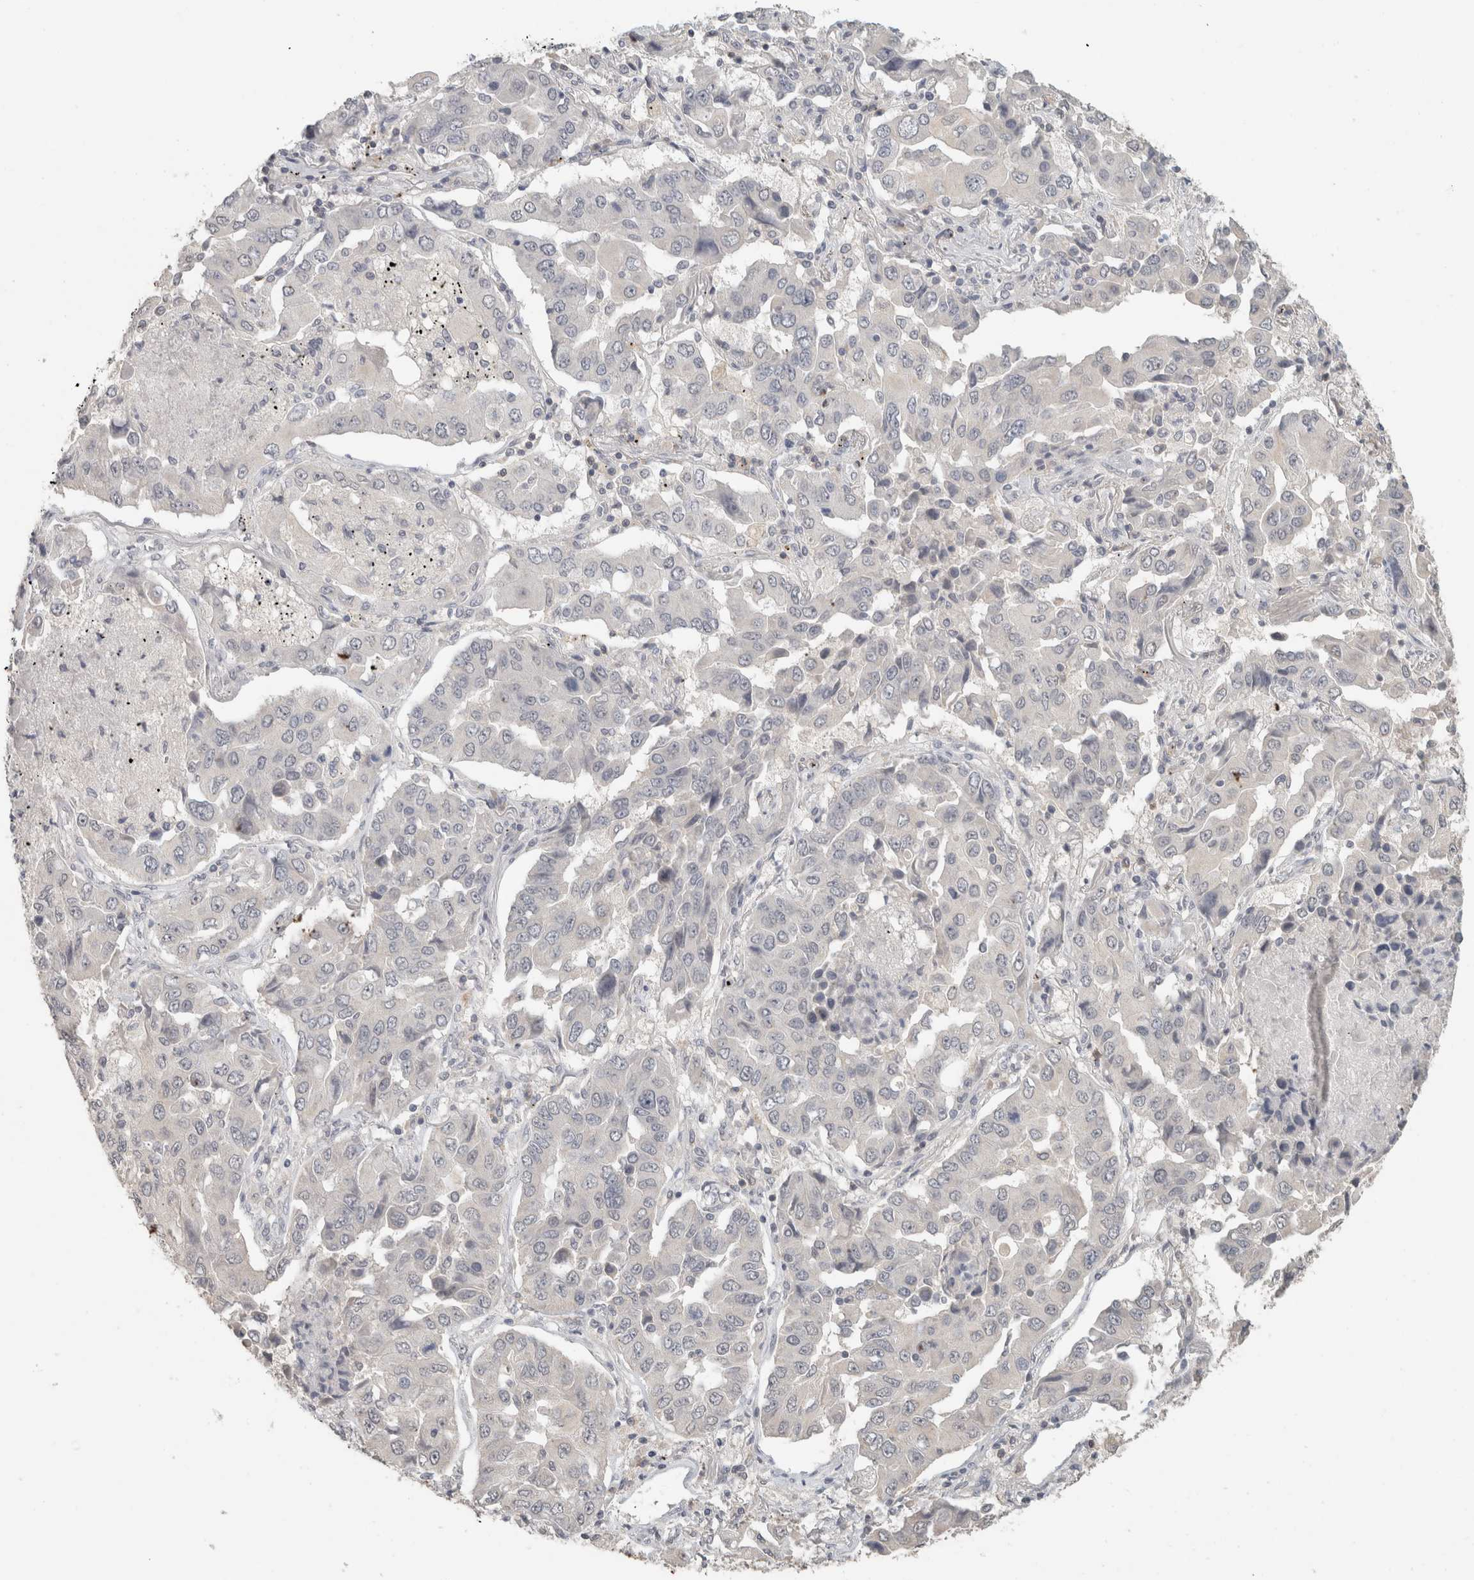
{"staining": {"intensity": "negative", "quantity": "none", "location": "none"}, "tissue": "lung cancer", "cell_type": "Tumor cells", "image_type": "cancer", "snomed": [{"axis": "morphology", "description": "Adenocarcinoma, NOS"}, {"axis": "topography", "description": "Lung"}], "caption": "Tumor cells show no significant staining in lung adenocarcinoma. (Brightfield microscopy of DAB (3,3'-diaminobenzidine) IHC at high magnification).", "gene": "TRAT1", "patient": {"sex": "female", "age": 65}}